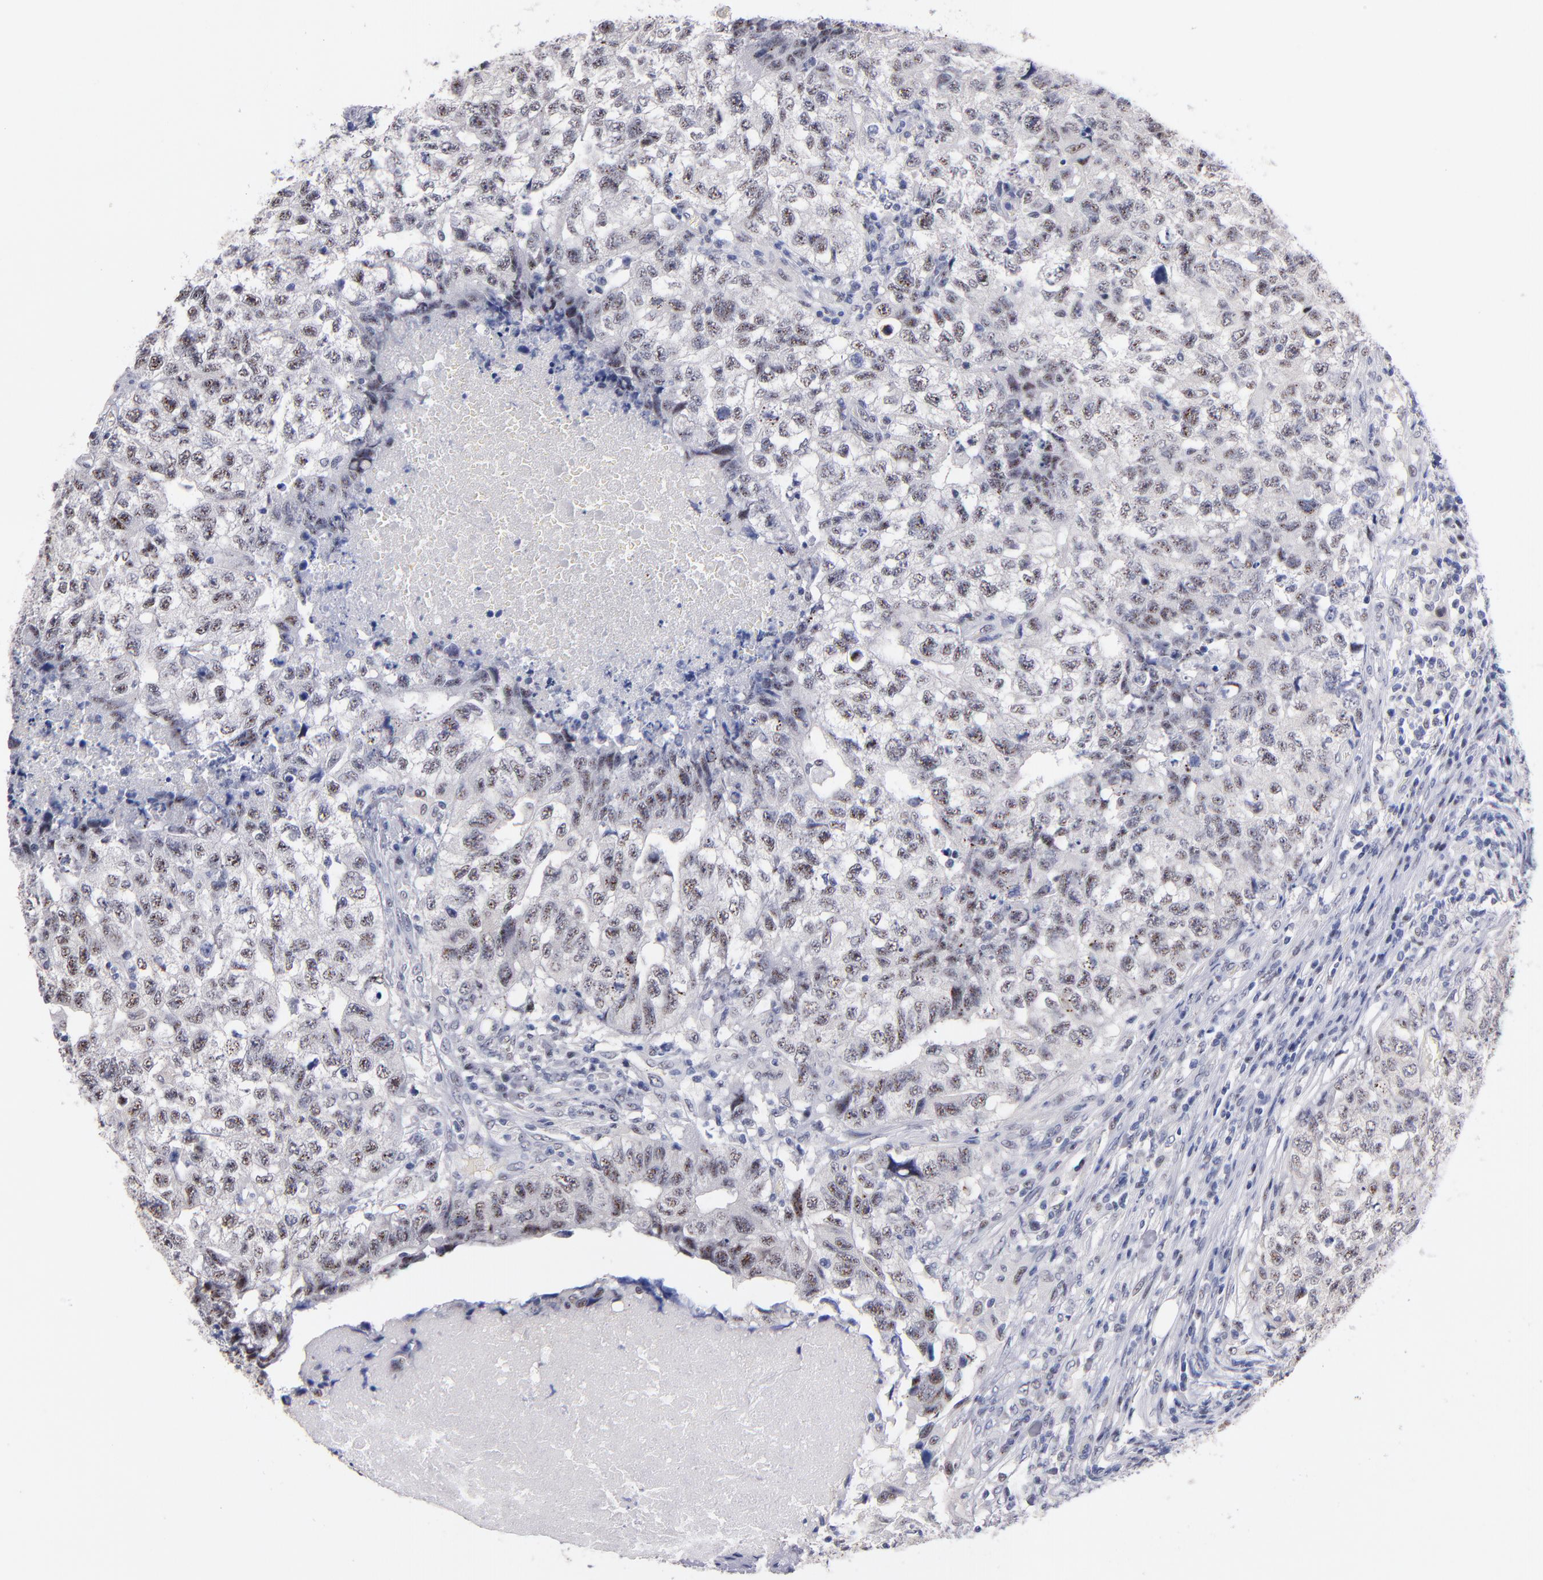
{"staining": {"intensity": "moderate", "quantity": "25%-75%", "location": "nuclear"}, "tissue": "testis cancer", "cell_type": "Tumor cells", "image_type": "cancer", "snomed": [{"axis": "morphology", "description": "Carcinoma, Embryonal, NOS"}, {"axis": "topography", "description": "Testis"}], "caption": "This image shows IHC staining of human testis cancer (embryonal carcinoma), with medium moderate nuclear expression in about 25%-75% of tumor cells.", "gene": "RAF1", "patient": {"sex": "male", "age": 21}}